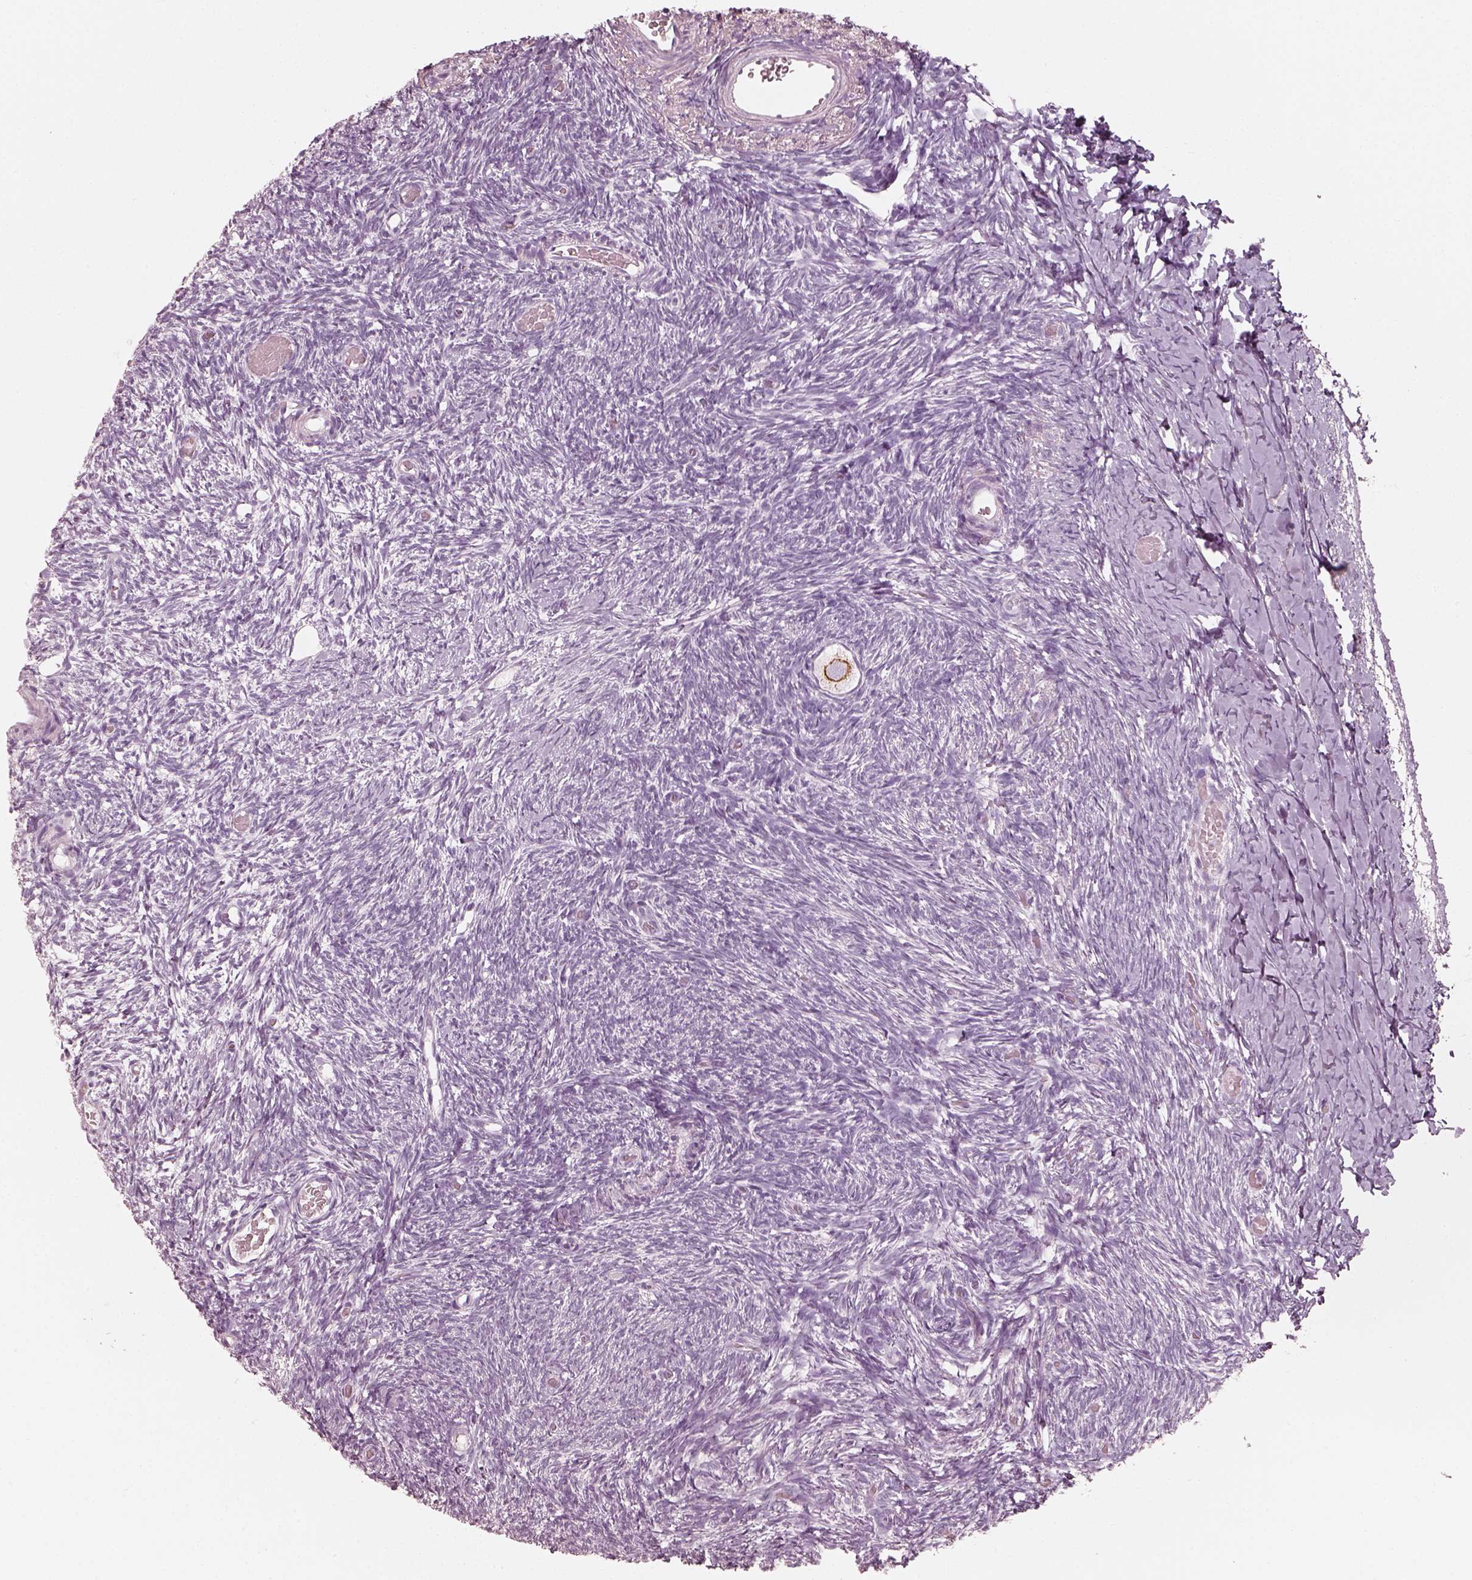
{"staining": {"intensity": "moderate", "quantity": ">75%", "location": "cytoplasmic/membranous"}, "tissue": "ovary", "cell_type": "Follicle cells", "image_type": "normal", "snomed": [{"axis": "morphology", "description": "Normal tissue, NOS"}, {"axis": "topography", "description": "Ovary"}], "caption": "High-magnification brightfield microscopy of normal ovary stained with DAB (3,3'-diaminobenzidine) (brown) and counterstained with hematoxylin (blue). follicle cells exhibit moderate cytoplasmic/membranous expression is identified in about>75% of cells. (IHC, brightfield microscopy, high magnification).", "gene": "R3HDML", "patient": {"sex": "female", "age": 39}}